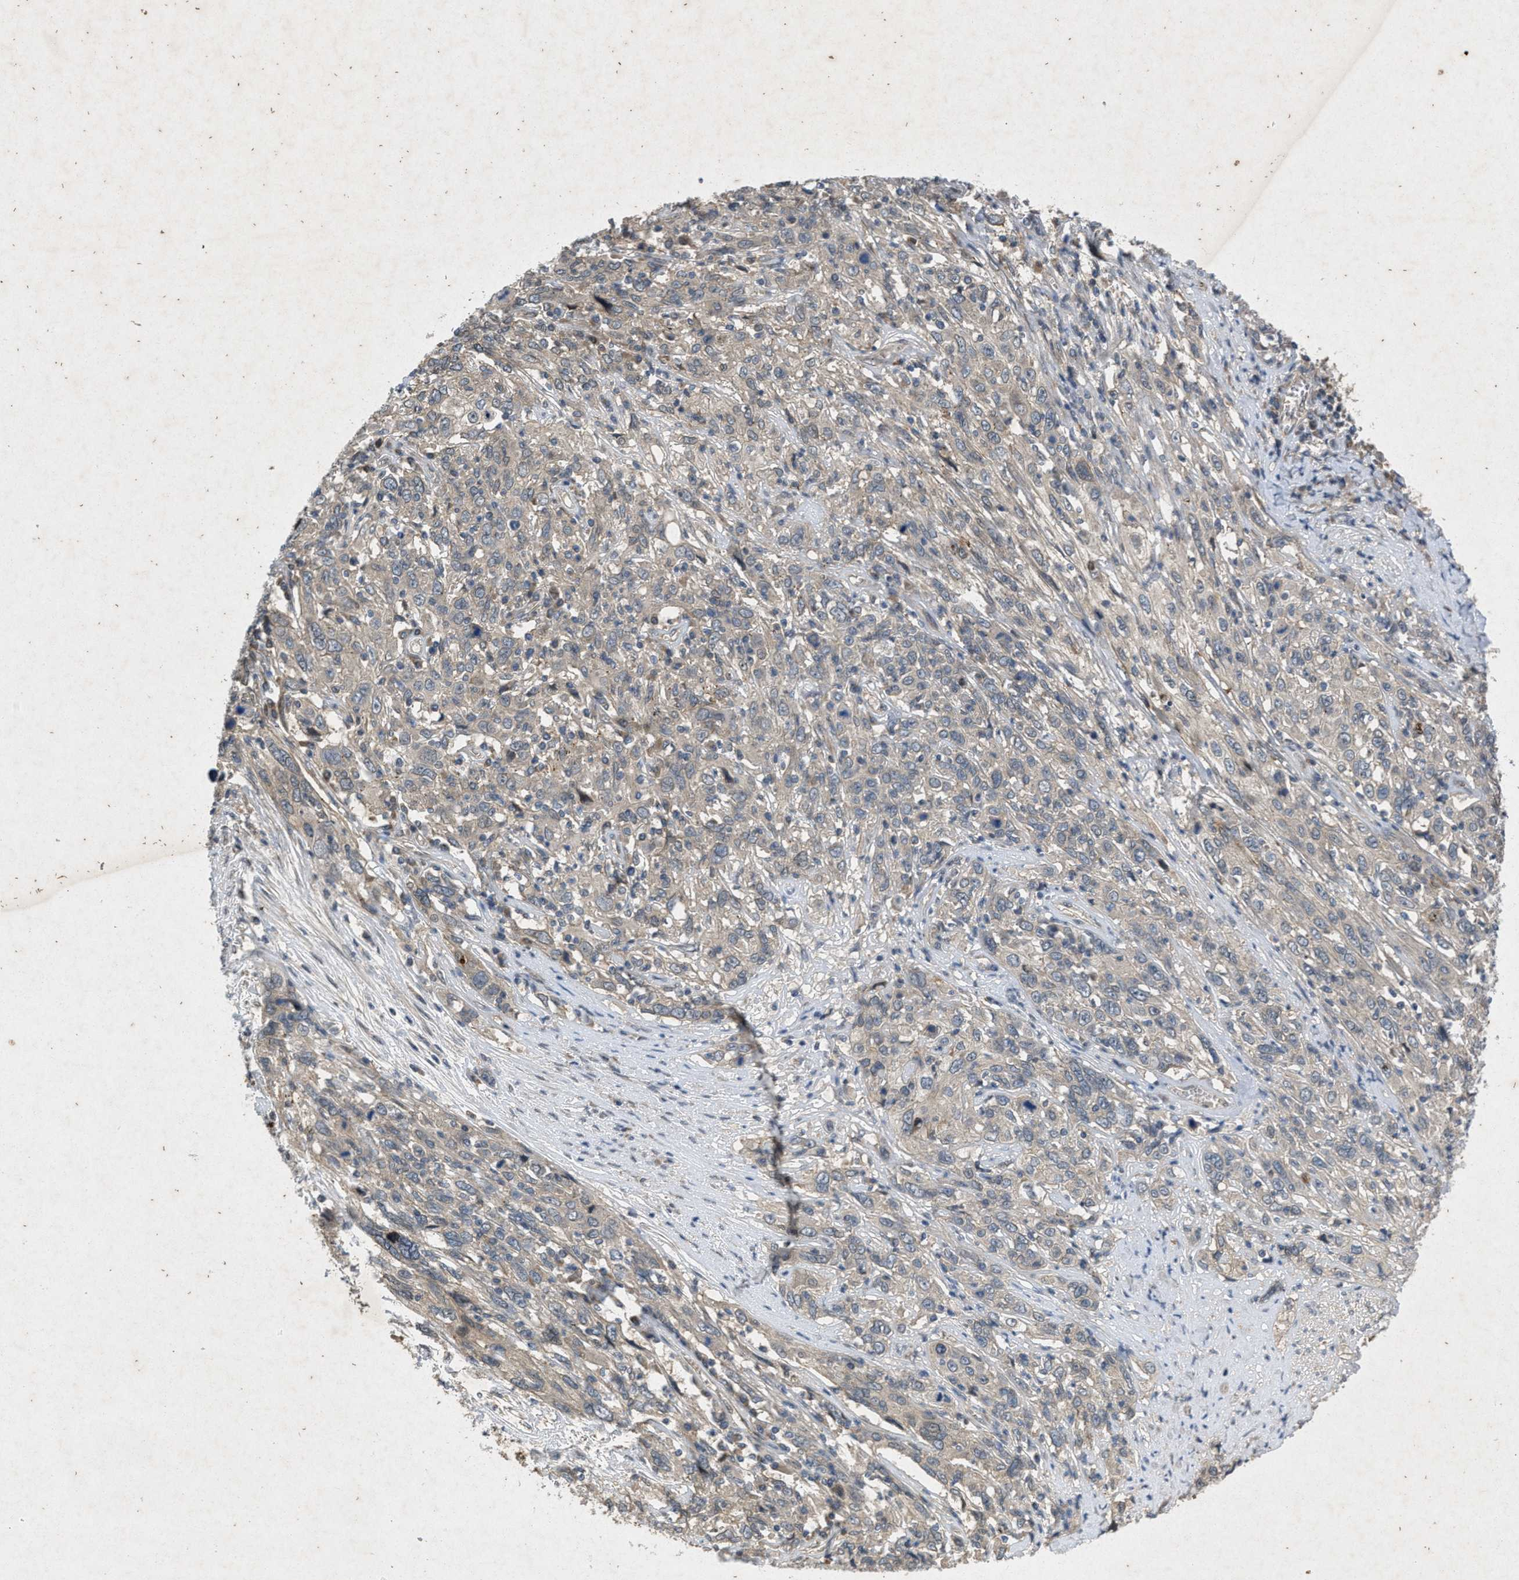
{"staining": {"intensity": "weak", "quantity": "25%-75%", "location": "cytoplasmic/membranous"}, "tissue": "cervical cancer", "cell_type": "Tumor cells", "image_type": "cancer", "snomed": [{"axis": "morphology", "description": "Squamous cell carcinoma, NOS"}, {"axis": "topography", "description": "Cervix"}], "caption": "Tumor cells reveal low levels of weak cytoplasmic/membranous staining in approximately 25%-75% of cells in cervical cancer (squamous cell carcinoma). The staining was performed using DAB, with brown indicating positive protein expression. Nuclei are stained blue with hematoxylin.", "gene": "PRKG2", "patient": {"sex": "female", "age": 46}}